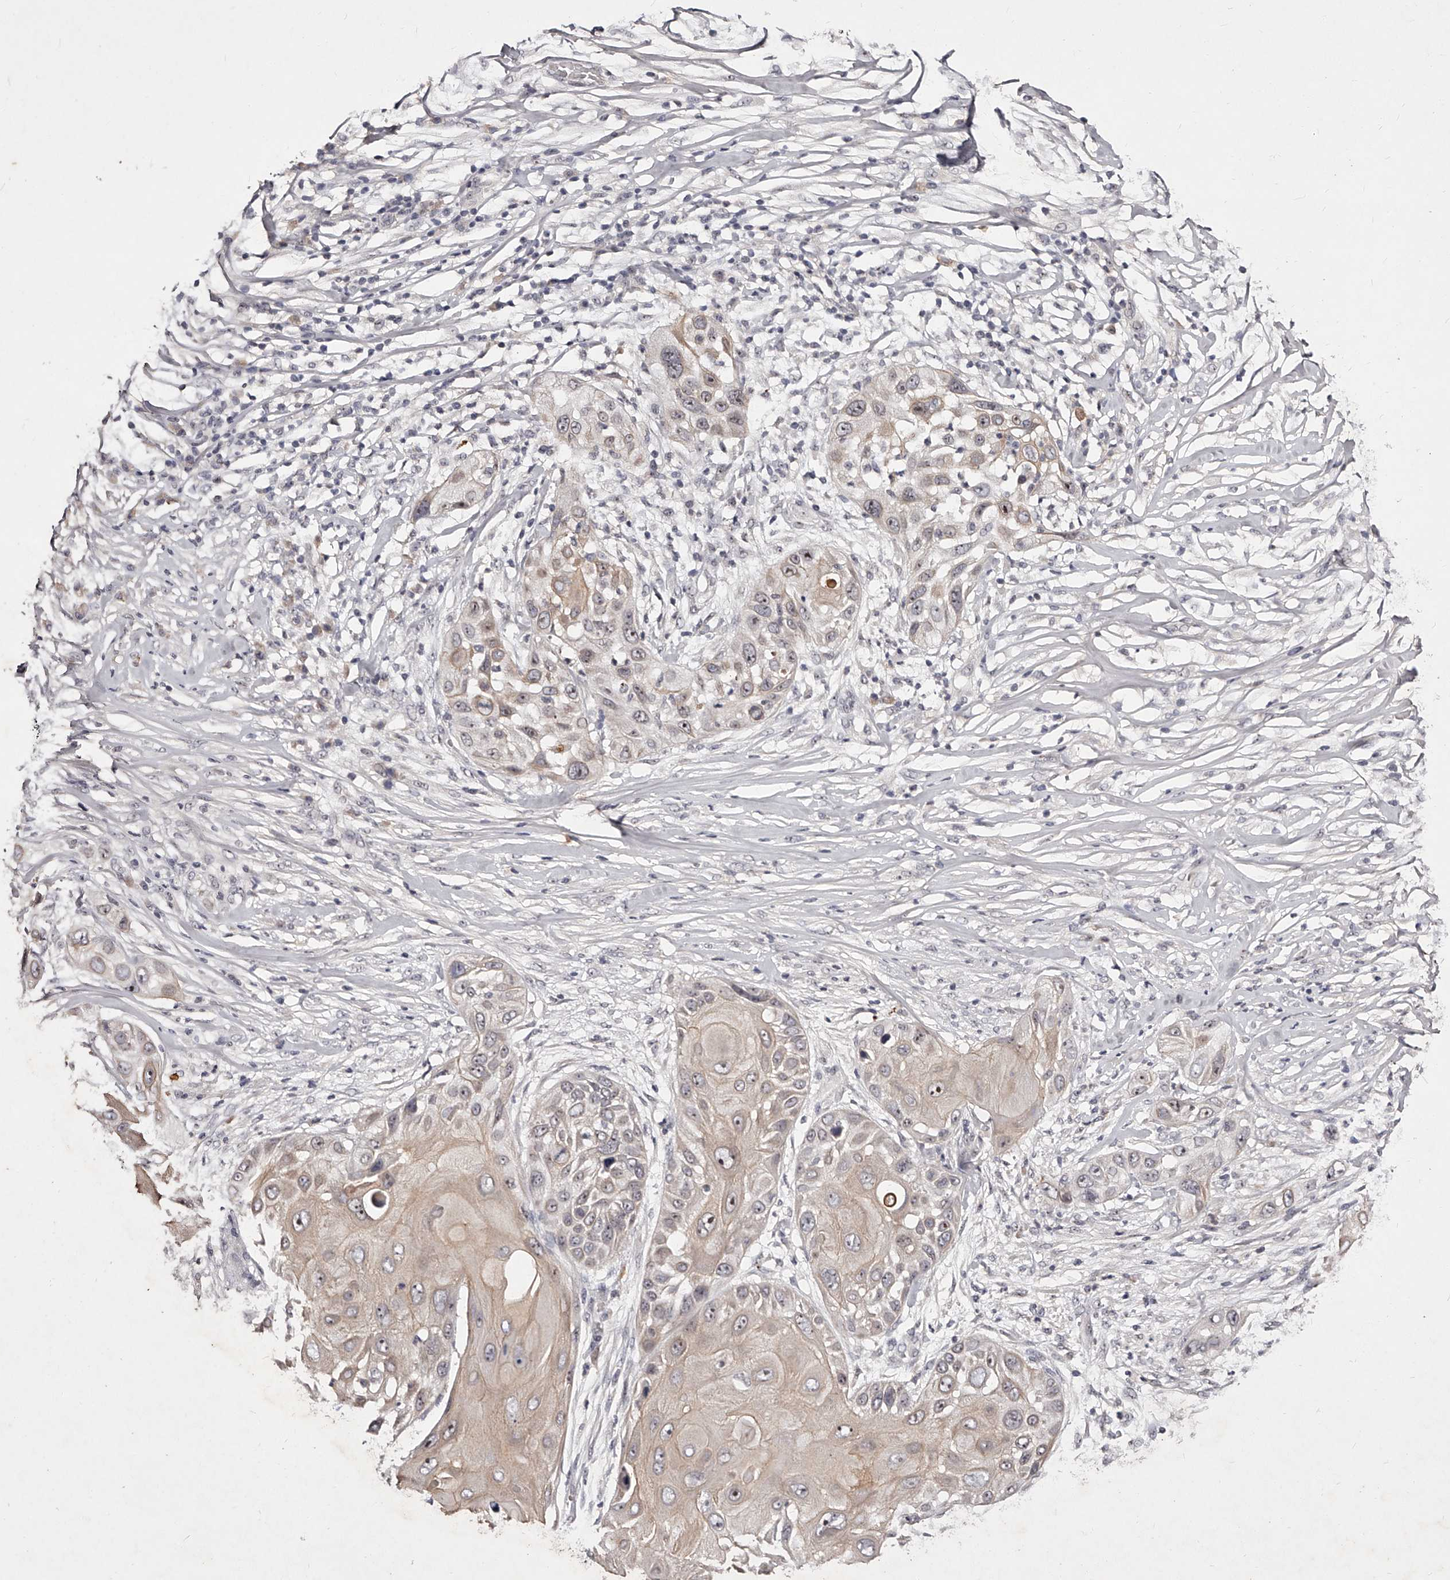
{"staining": {"intensity": "weak", "quantity": "25%-75%", "location": "cytoplasmic/membranous,nuclear"}, "tissue": "skin cancer", "cell_type": "Tumor cells", "image_type": "cancer", "snomed": [{"axis": "morphology", "description": "Squamous cell carcinoma, NOS"}, {"axis": "topography", "description": "Skin"}], "caption": "A brown stain highlights weak cytoplasmic/membranous and nuclear positivity of a protein in human skin cancer (squamous cell carcinoma) tumor cells. The protein of interest is stained brown, and the nuclei are stained in blue (DAB IHC with brightfield microscopy, high magnification).", "gene": "PHACTR1", "patient": {"sex": "female", "age": 44}}